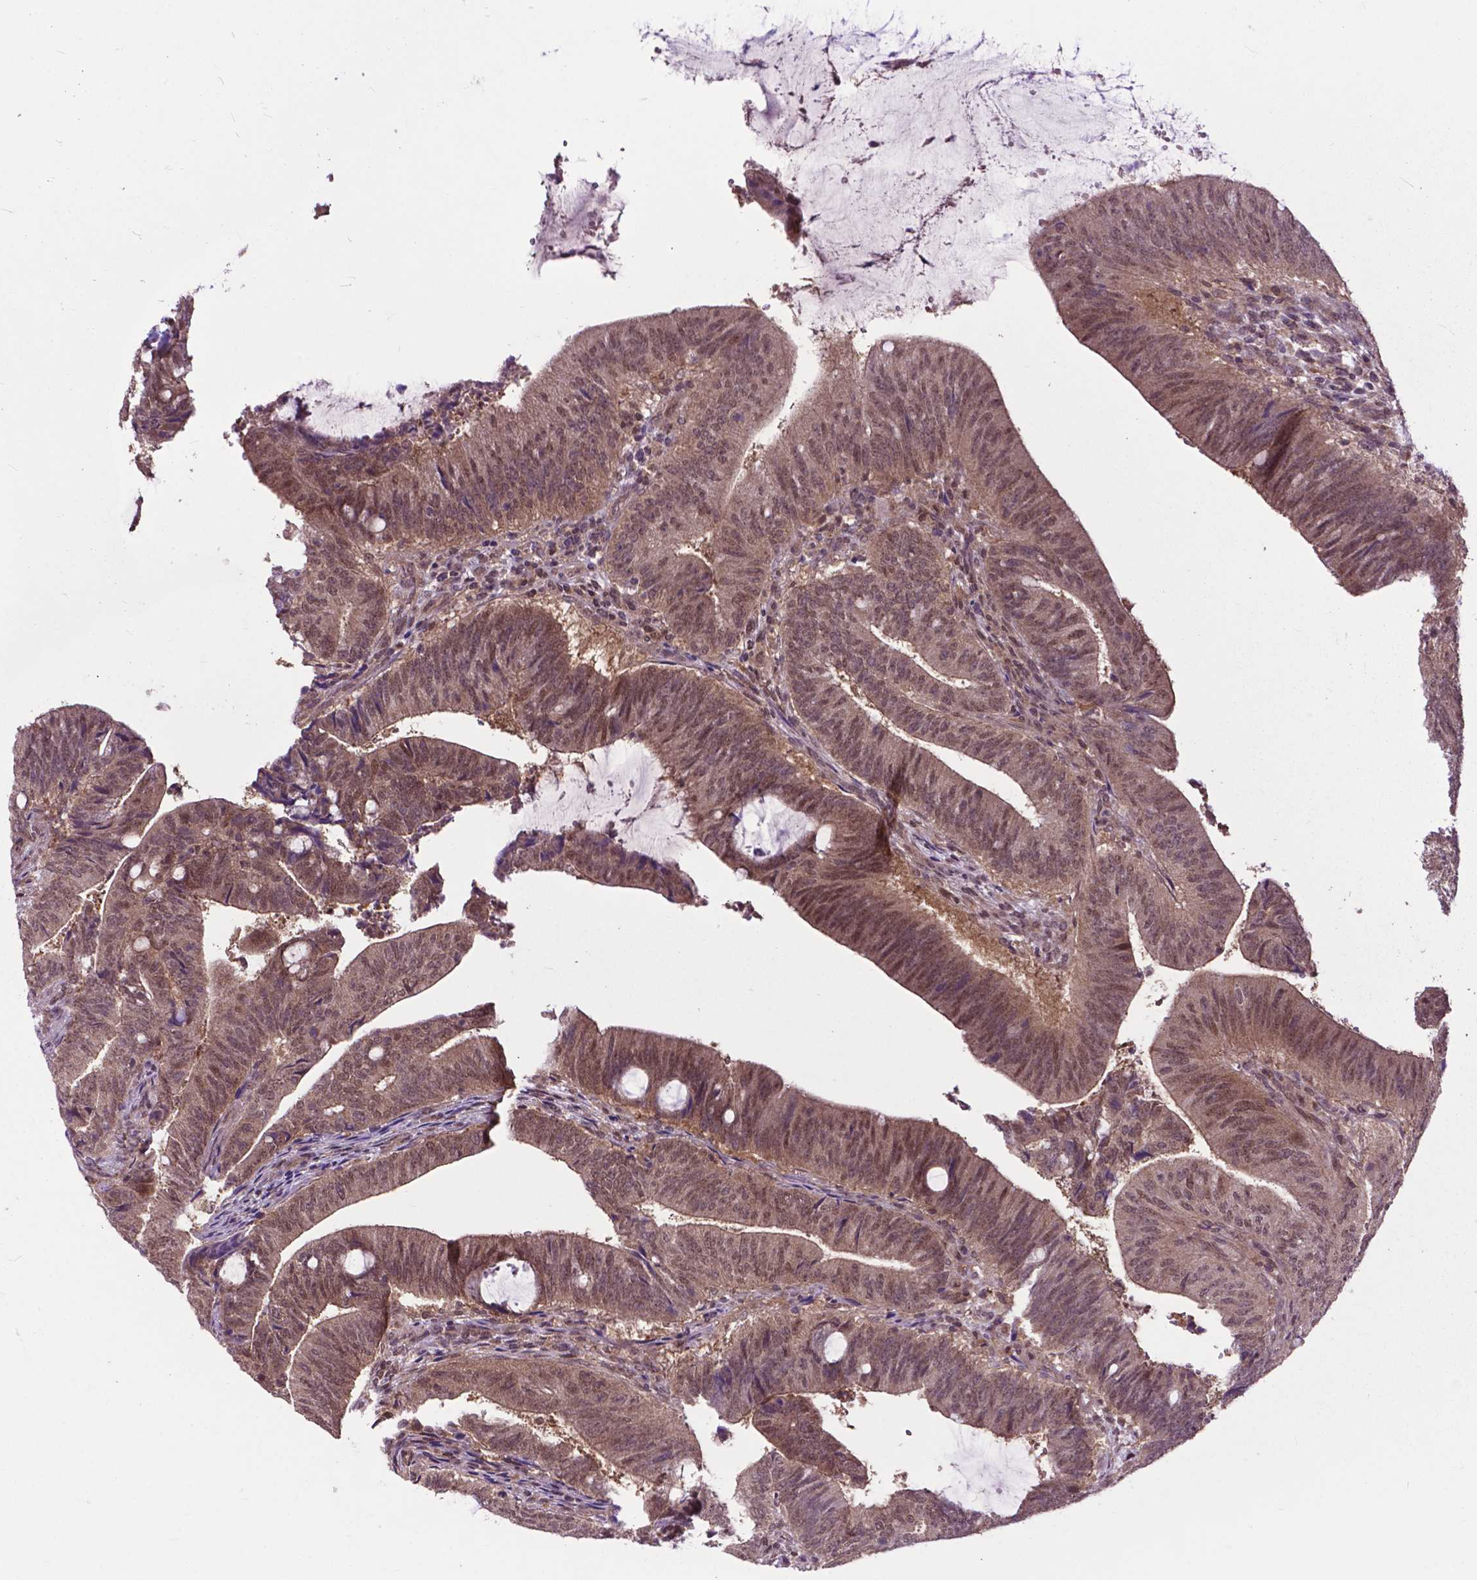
{"staining": {"intensity": "moderate", "quantity": ">75%", "location": "cytoplasmic/membranous,nuclear"}, "tissue": "colorectal cancer", "cell_type": "Tumor cells", "image_type": "cancer", "snomed": [{"axis": "morphology", "description": "Adenocarcinoma, NOS"}, {"axis": "topography", "description": "Colon"}], "caption": "Colorectal adenocarcinoma stained with DAB immunohistochemistry (IHC) reveals medium levels of moderate cytoplasmic/membranous and nuclear positivity in about >75% of tumor cells.", "gene": "OTUB1", "patient": {"sex": "female", "age": 43}}